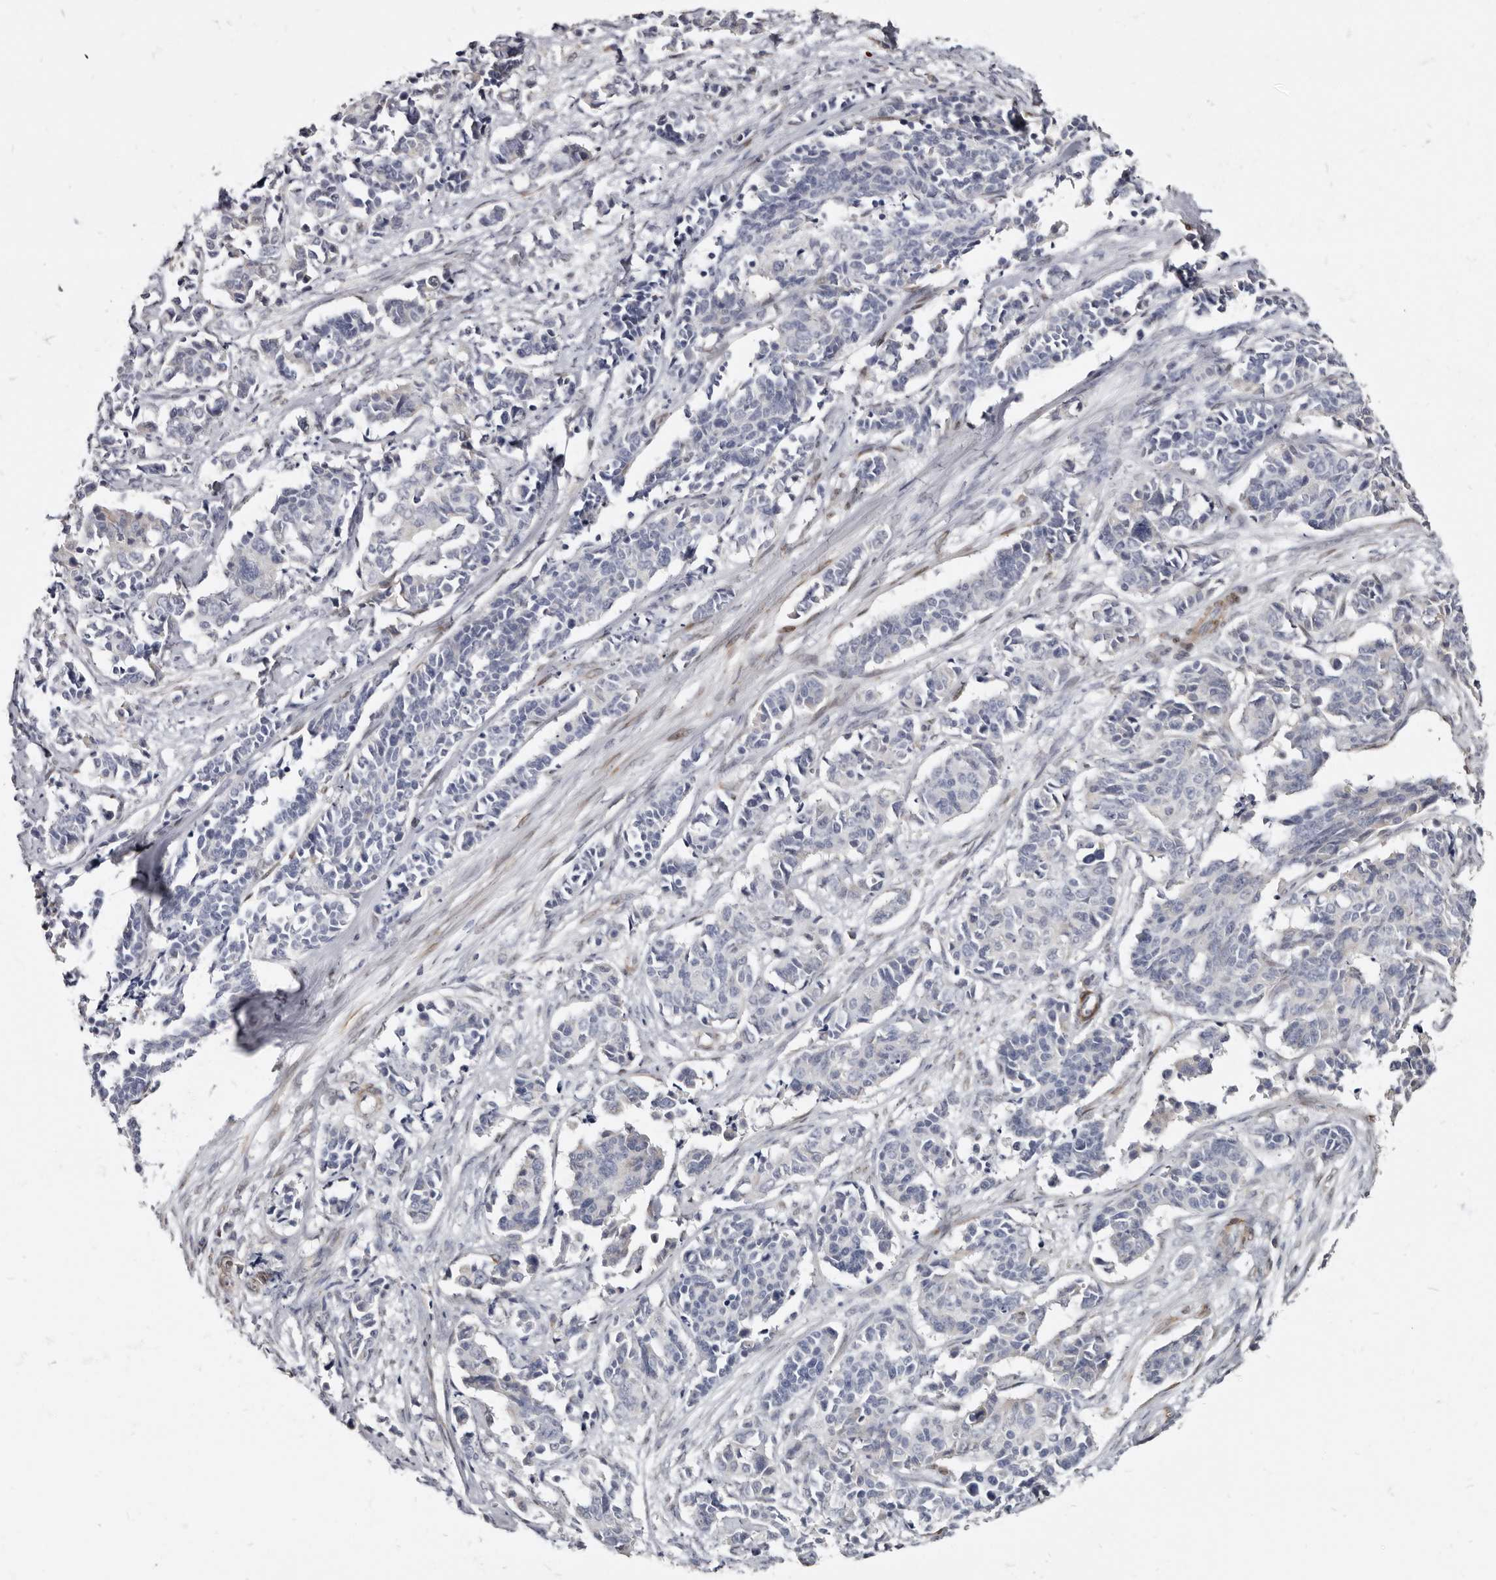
{"staining": {"intensity": "negative", "quantity": "none", "location": "none"}, "tissue": "cervical cancer", "cell_type": "Tumor cells", "image_type": "cancer", "snomed": [{"axis": "morphology", "description": "Normal tissue, NOS"}, {"axis": "morphology", "description": "Squamous cell carcinoma, NOS"}, {"axis": "topography", "description": "Cervix"}], "caption": "There is no significant expression in tumor cells of cervical cancer. Brightfield microscopy of immunohistochemistry (IHC) stained with DAB (3,3'-diaminobenzidine) (brown) and hematoxylin (blue), captured at high magnification.", "gene": "MRGPRF", "patient": {"sex": "female", "age": 35}}